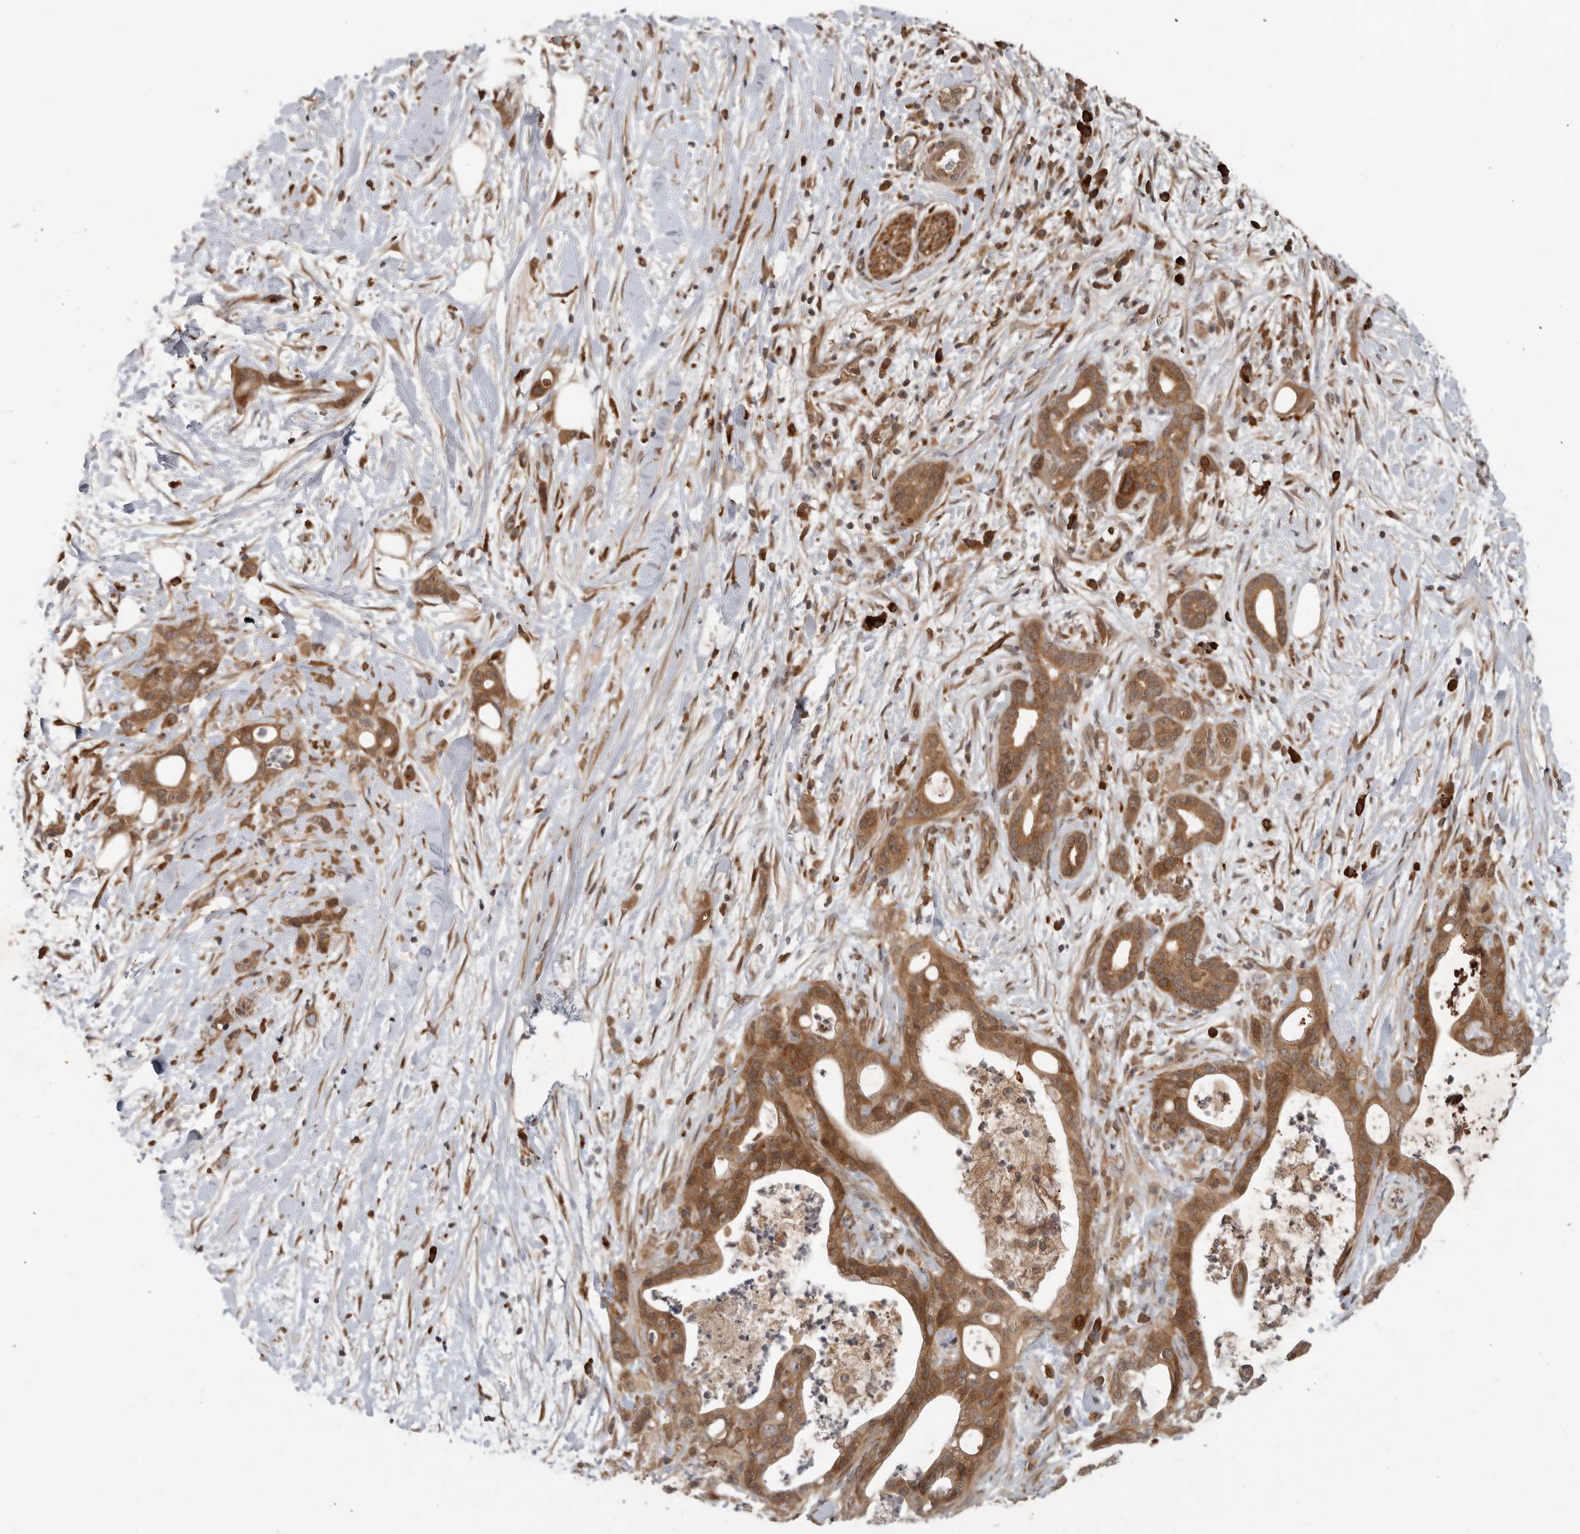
{"staining": {"intensity": "moderate", "quantity": ">75%", "location": "cytoplasmic/membranous"}, "tissue": "pancreatic cancer", "cell_type": "Tumor cells", "image_type": "cancer", "snomed": [{"axis": "morphology", "description": "Adenocarcinoma, NOS"}, {"axis": "topography", "description": "Pancreas"}], "caption": "Pancreatic cancer stained for a protein (brown) demonstrates moderate cytoplasmic/membranous positive expression in approximately >75% of tumor cells.", "gene": "OSBPL9", "patient": {"sex": "male", "age": 58}}